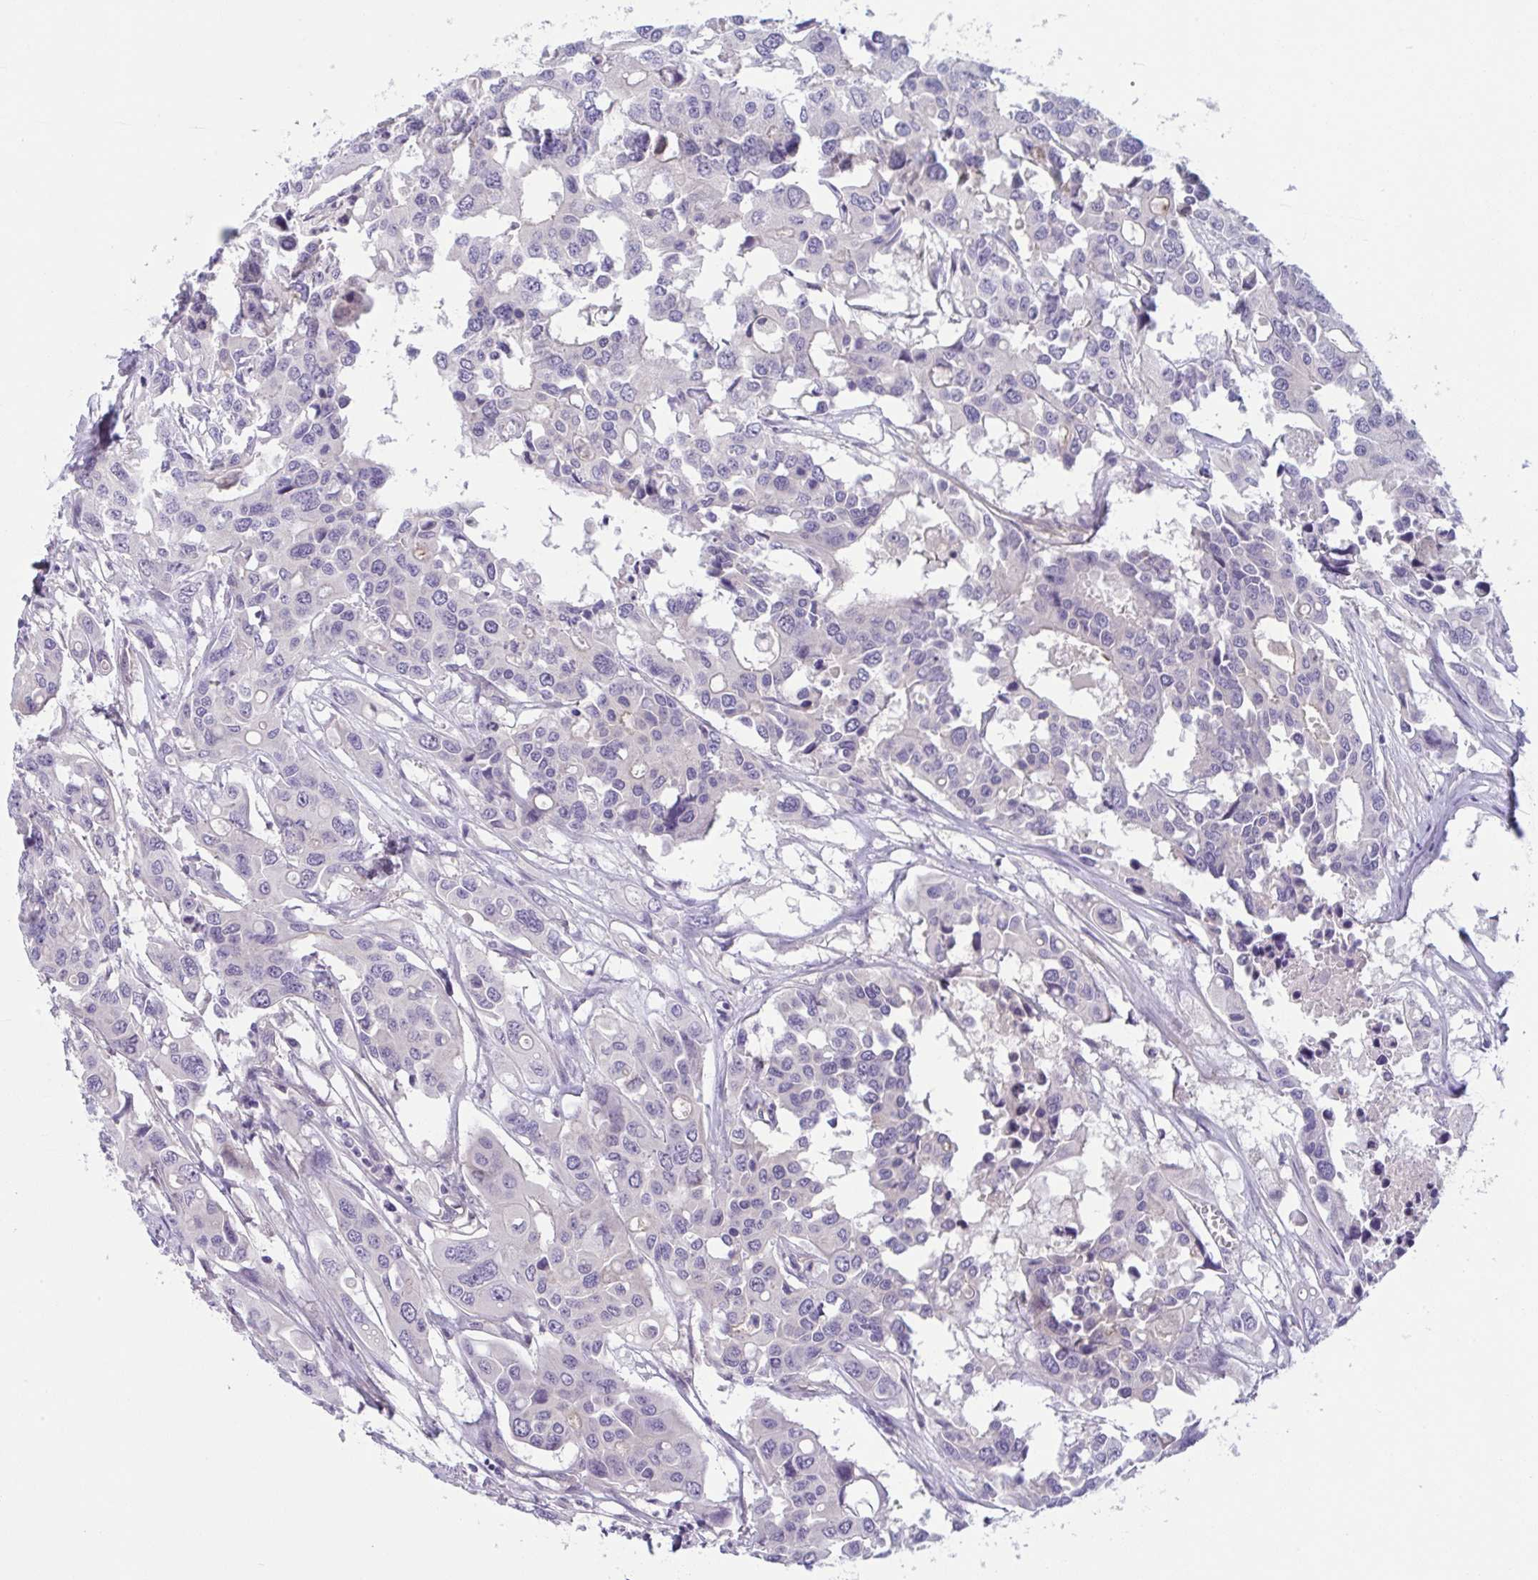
{"staining": {"intensity": "negative", "quantity": "none", "location": "none"}, "tissue": "colorectal cancer", "cell_type": "Tumor cells", "image_type": "cancer", "snomed": [{"axis": "morphology", "description": "Adenocarcinoma, NOS"}, {"axis": "topography", "description": "Colon"}], "caption": "DAB (3,3'-diaminobenzidine) immunohistochemical staining of colorectal cancer shows no significant expression in tumor cells. Brightfield microscopy of IHC stained with DAB (brown) and hematoxylin (blue), captured at high magnification.", "gene": "TTC7B", "patient": {"sex": "male", "age": 77}}